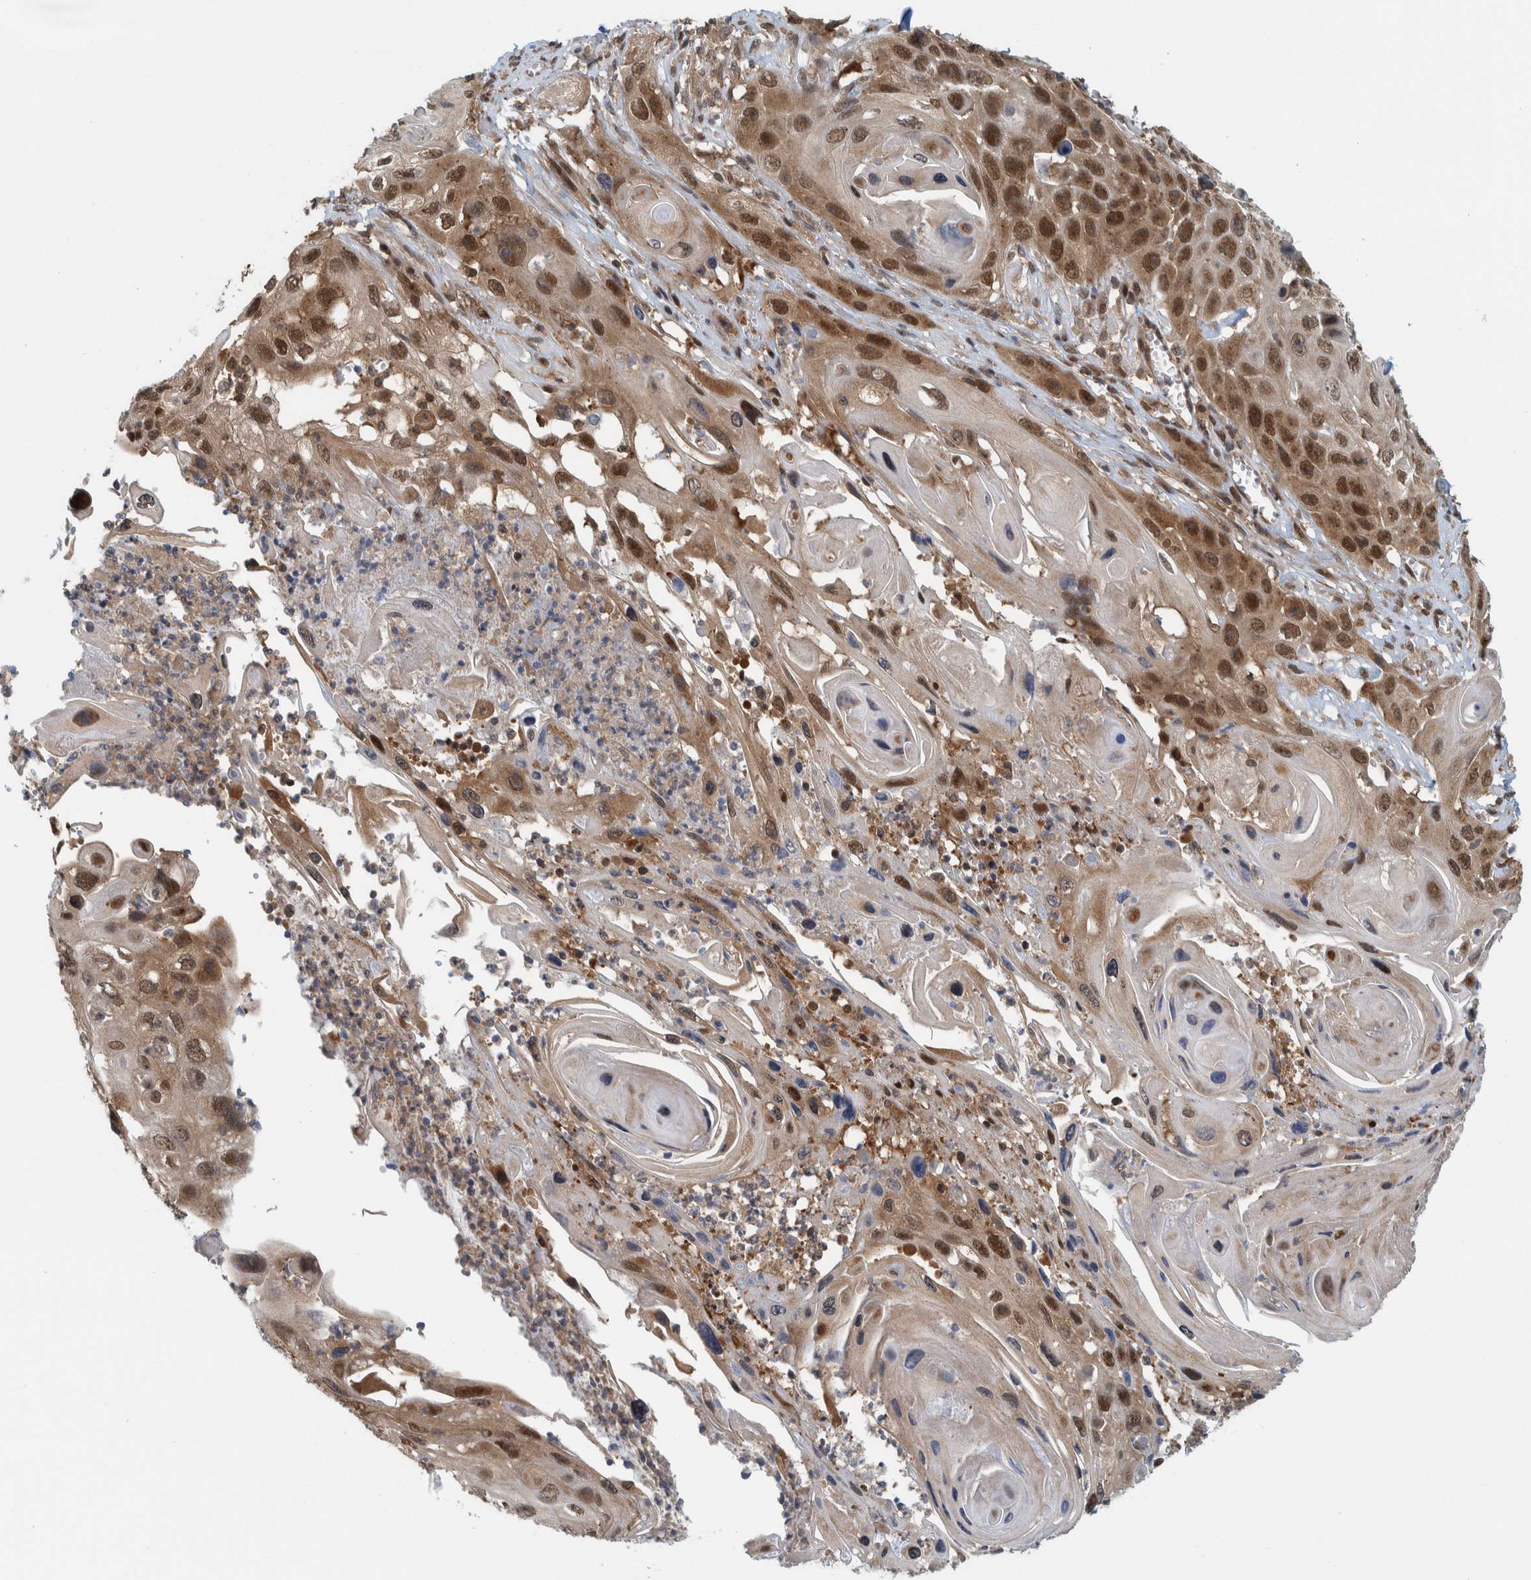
{"staining": {"intensity": "strong", "quantity": ">75%", "location": "nuclear"}, "tissue": "skin cancer", "cell_type": "Tumor cells", "image_type": "cancer", "snomed": [{"axis": "morphology", "description": "Squamous cell carcinoma, NOS"}, {"axis": "topography", "description": "Skin"}], "caption": "Skin cancer stained with DAB (3,3'-diaminobenzidine) immunohistochemistry (IHC) exhibits high levels of strong nuclear staining in about >75% of tumor cells.", "gene": "COPS3", "patient": {"sex": "male", "age": 55}}